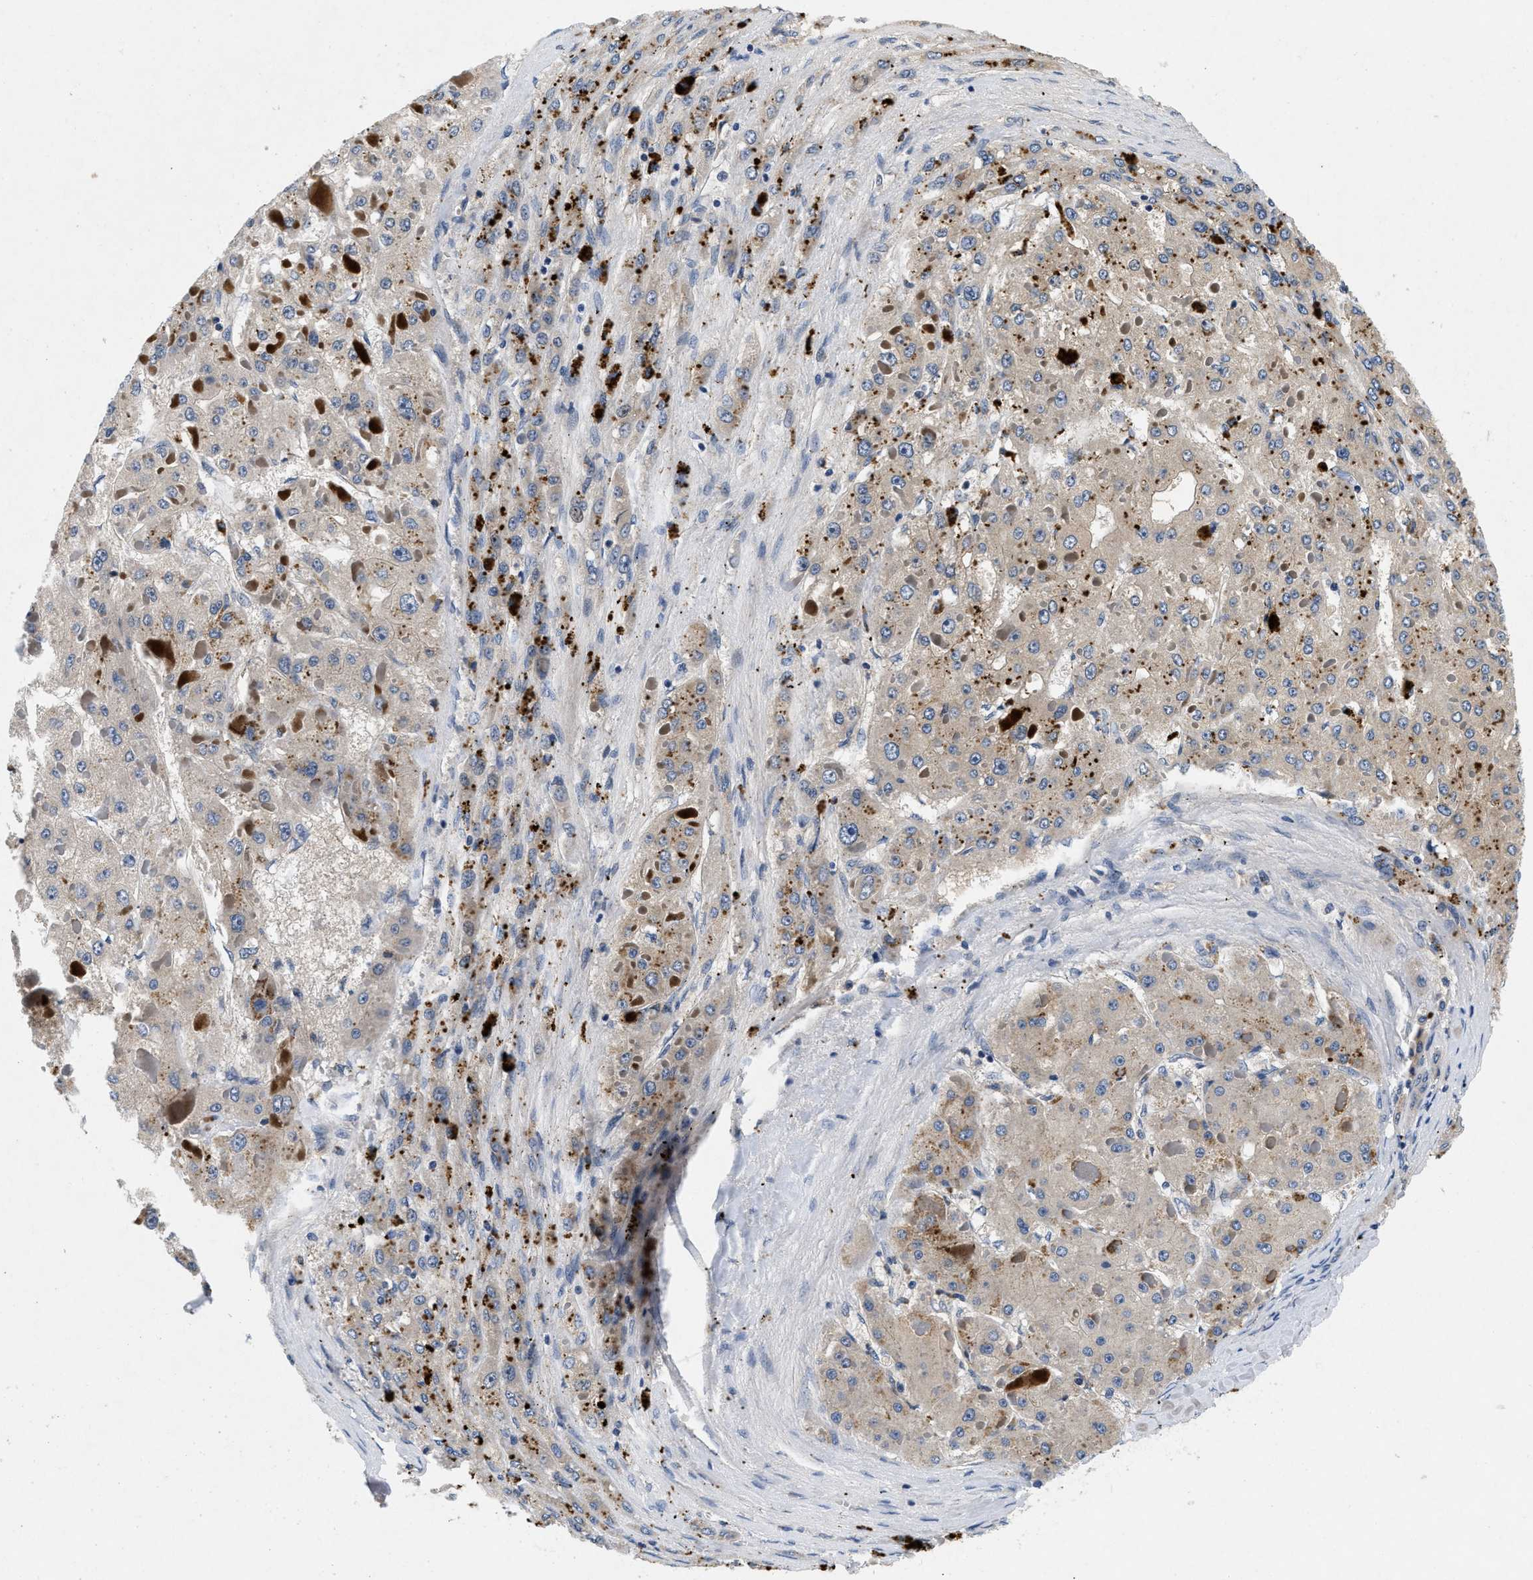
{"staining": {"intensity": "negative", "quantity": "none", "location": "none"}, "tissue": "liver cancer", "cell_type": "Tumor cells", "image_type": "cancer", "snomed": [{"axis": "morphology", "description": "Carcinoma, Hepatocellular, NOS"}, {"axis": "topography", "description": "Liver"}], "caption": "Tumor cells show no significant protein positivity in hepatocellular carcinoma (liver).", "gene": "PDP1", "patient": {"sex": "female", "age": 73}}